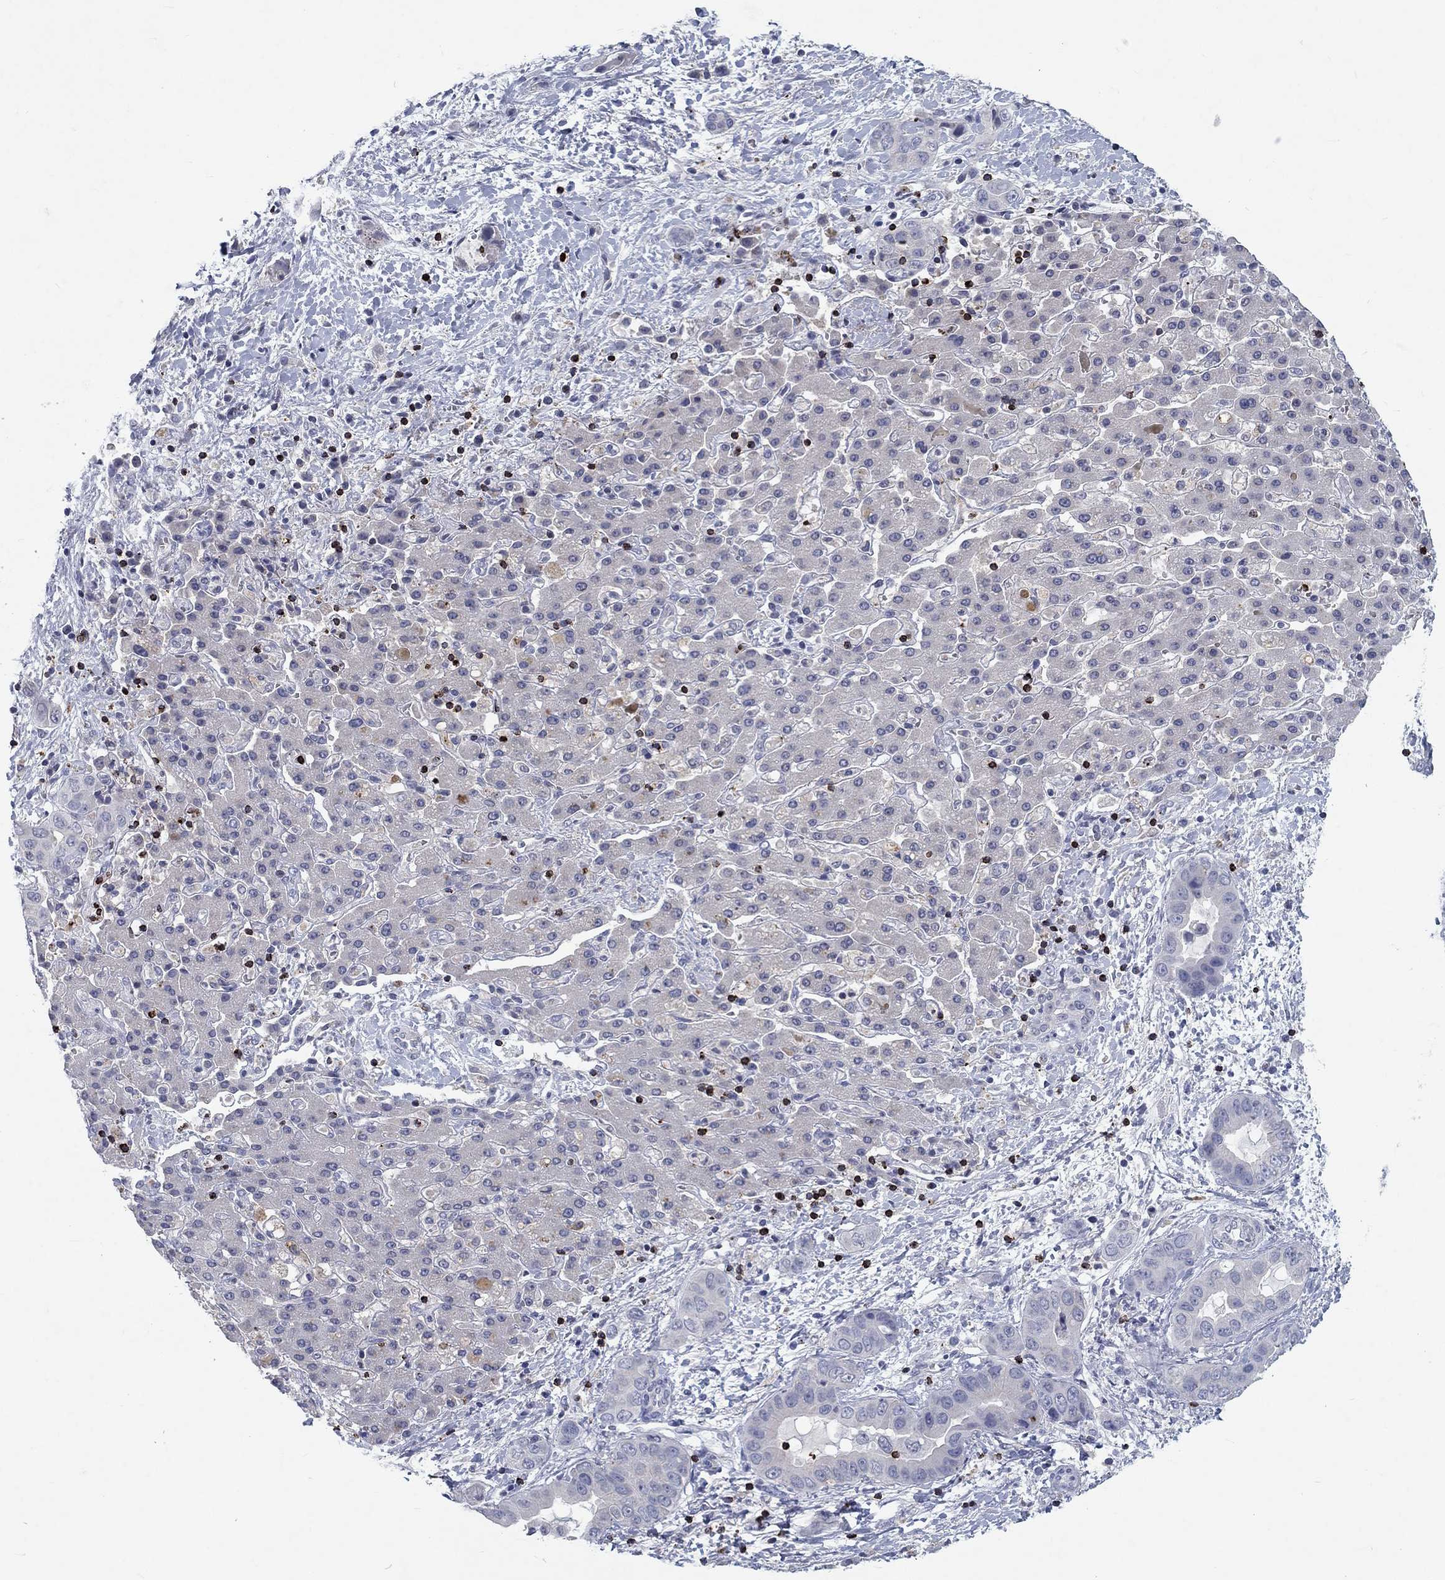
{"staining": {"intensity": "negative", "quantity": "none", "location": "none"}, "tissue": "liver cancer", "cell_type": "Tumor cells", "image_type": "cancer", "snomed": [{"axis": "morphology", "description": "Cholangiocarcinoma"}, {"axis": "topography", "description": "Liver"}], "caption": "The micrograph demonstrates no significant expression in tumor cells of liver cancer.", "gene": "GZMA", "patient": {"sex": "female", "age": 52}}